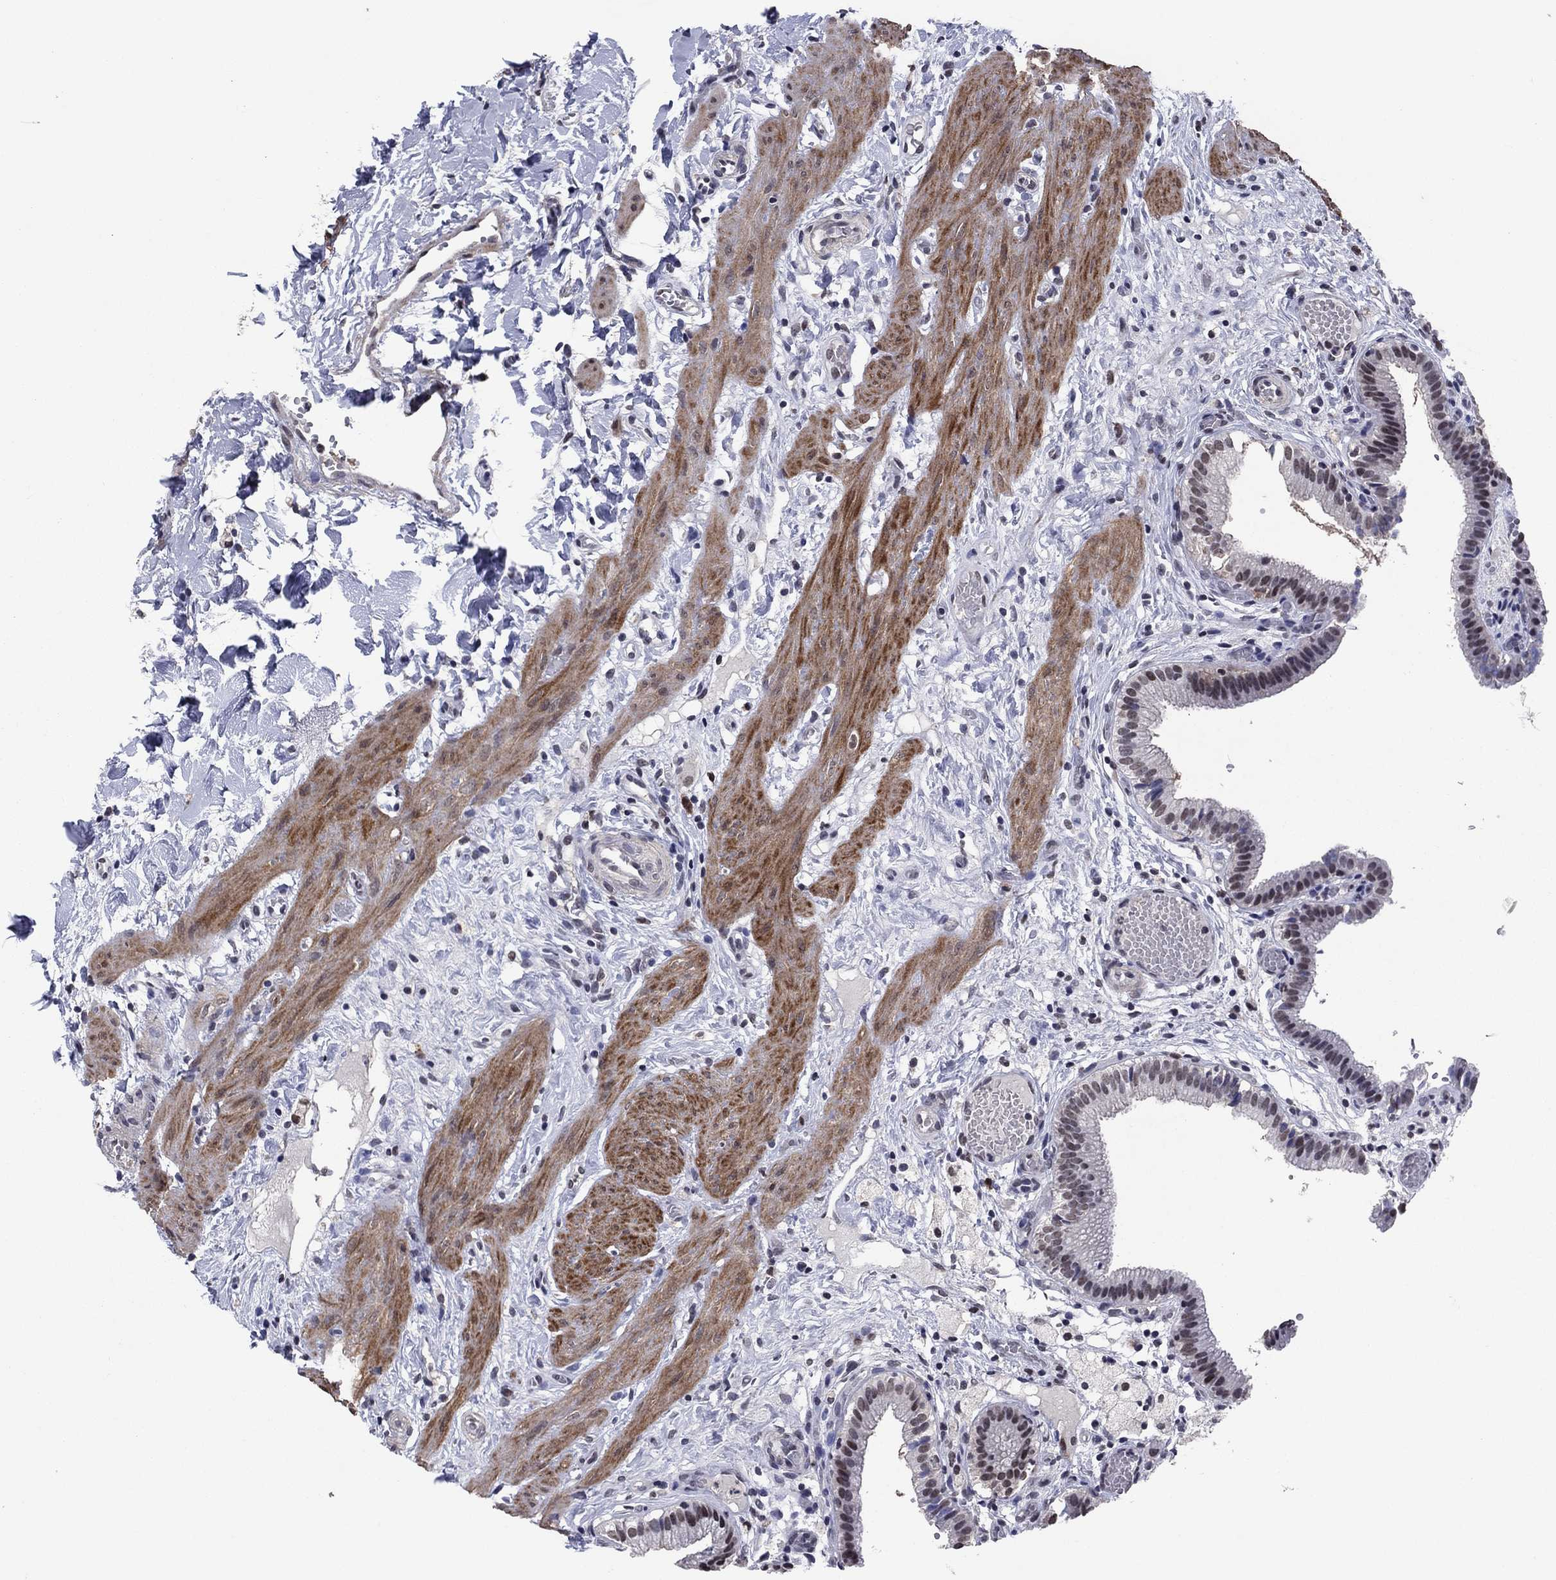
{"staining": {"intensity": "strong", "quantity": "<25%", "location": "nuclear"}, "tissue": "gallbladder", "cell_type": "Glandular cells", "image_type": "normal", "snomed": [{"axis": "morphology", "description": "Normal tissue, NOS"}, {"axis": "topography", "description": "Gallbladder"}], "caption": "Immunohistochemistry (IHC) histopathology image of unremarkable gallbladder: human gallbladder stained using IHC reveals medium levels of strong protein expression localized specifically in the nuclear of glandular cells, appearing as a nuclear brown color.", "gene": "TYMS", "patient": {"sex": "female", "age": 24}}